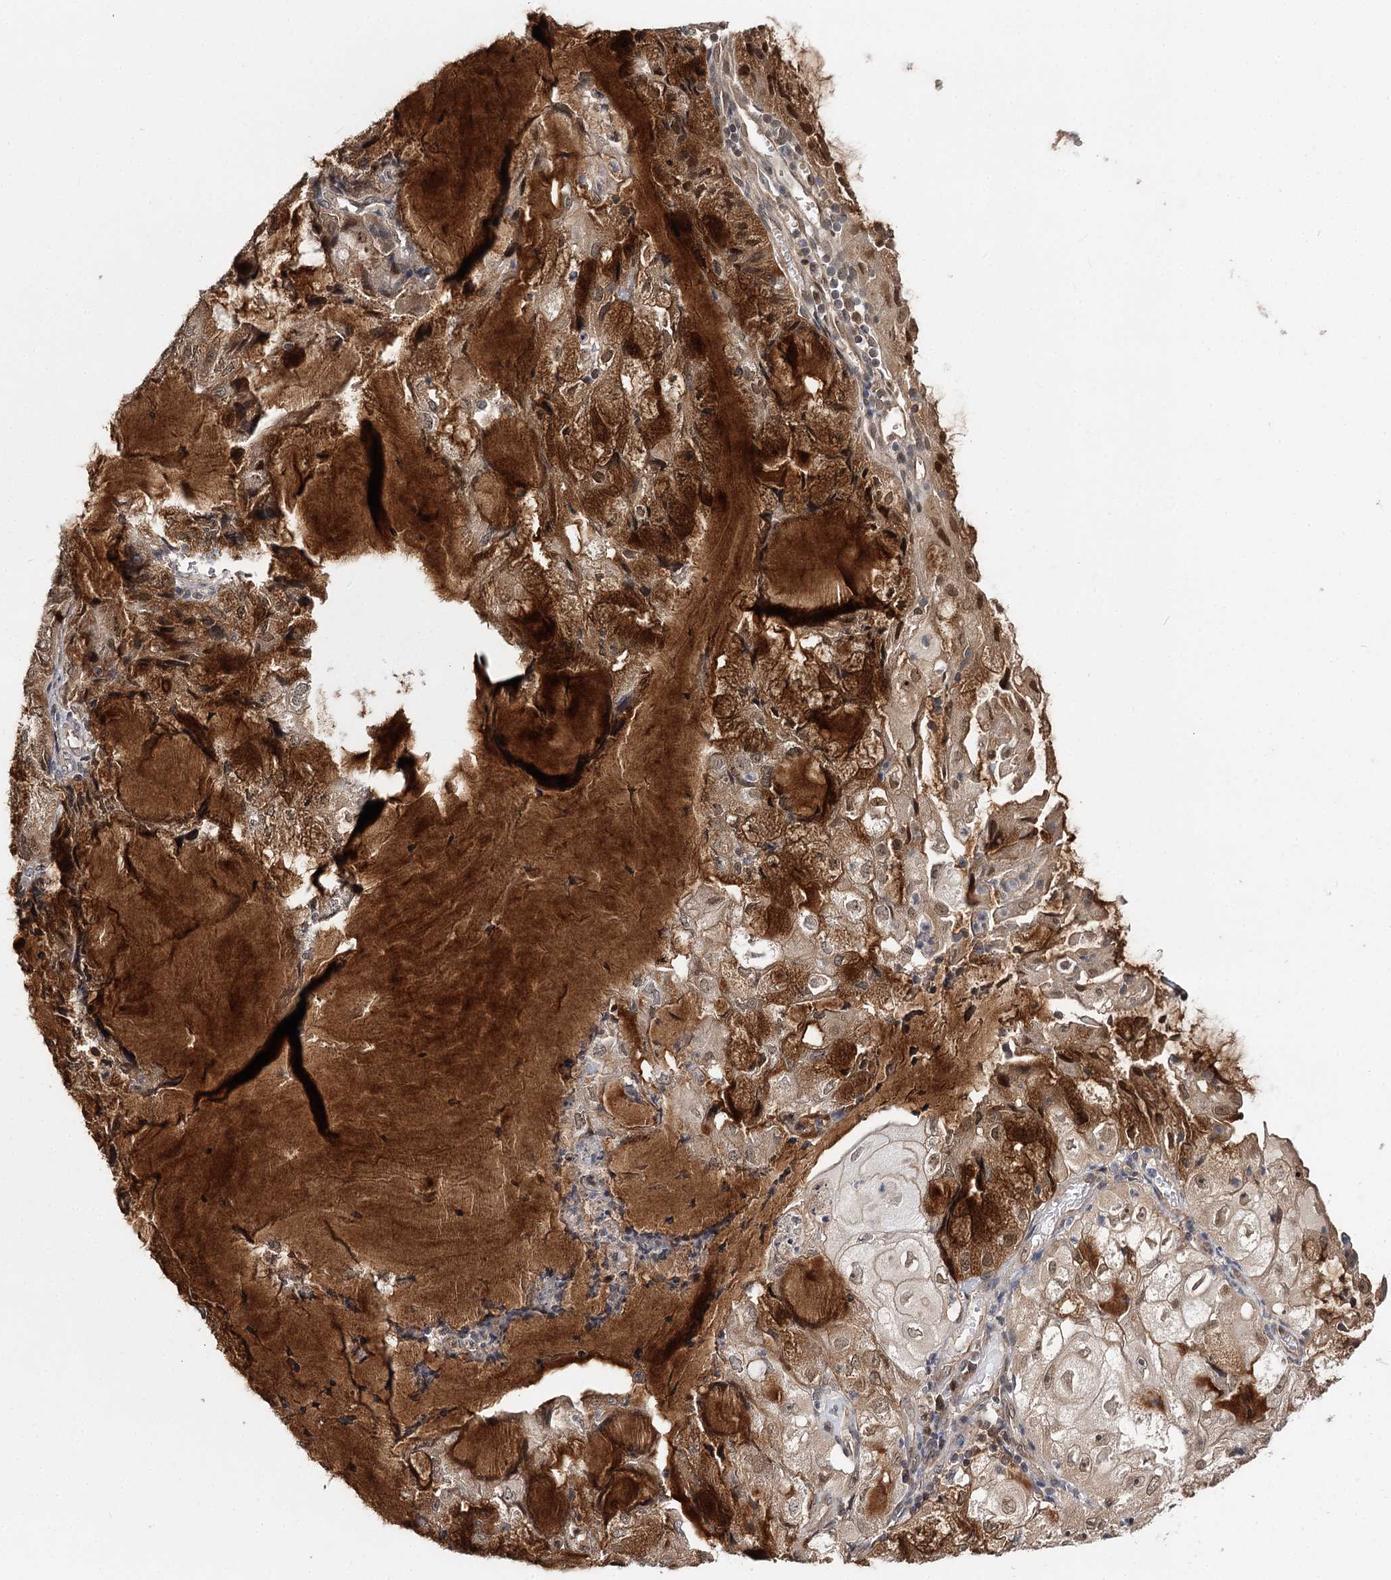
{"staining": {"intensity": "moderate", "quantity": ">75%", "location": "cytoplasmic/membranous,nuclear"}, "tissue": "endometrial cancer", "cell_type": "Tumor cells", "image_type": "cancer", "snomed": [{"axis": "morphology", "description": "Adenocarcinoma, NOS"}, {"axis": "topography", "description": "Endometrium"}], "caption": "A photomicrograph of human adenocarcinoma (endometrial) stained for a protein shows moderate cytoplasmic/membranous and nuclear brown staining in tumor cells.", "gene": "NOPCHAP1", "patient": {"sex": "female", "age": 81}}